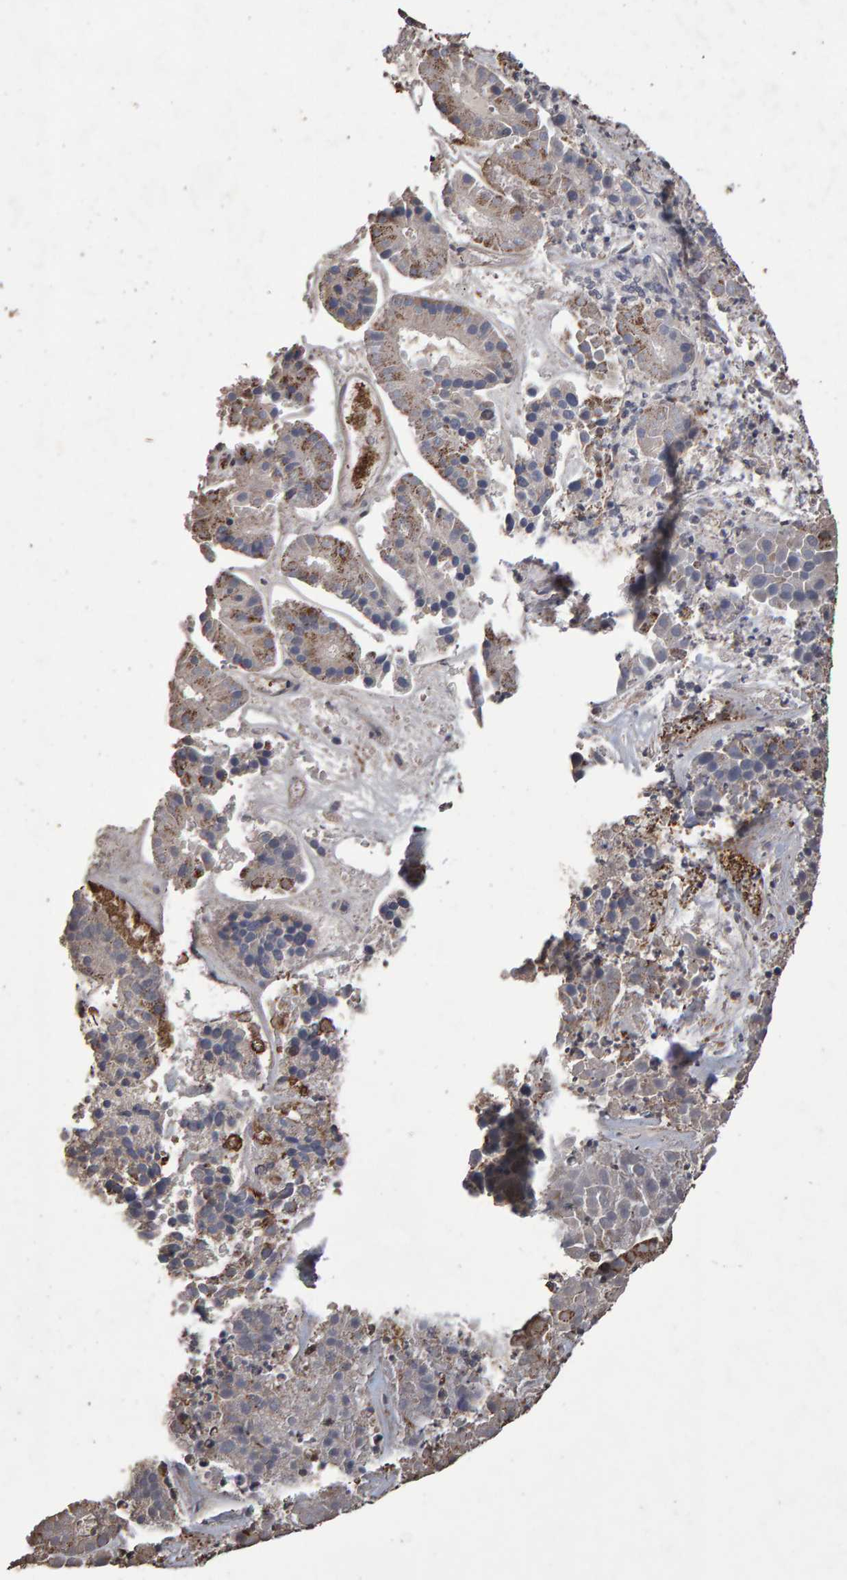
{"staining": {"intensity": "moderate", "quantity": "25%-75%", "location": "cytoplasmic/membranous"}, "tissue": "pancreatic cancer", "cell_type": "Tumor cells", "image_type": "cancer", "snomed": [{"axis": "morphology", "description": "Adenocarcinoma, NOS"}, {"axis": "topography", "description": "Pancreas"}], "caption": "A histopathology image of human pancreatic cancer stained for a protein shows moderate cytoplasmic/membranous brown staining in tumor cells. (brown staining indicates protein expression, while blue staining denotes nuclei).", "gene": "OSBP2", "patient": {"sex": "male", "age": 50}}